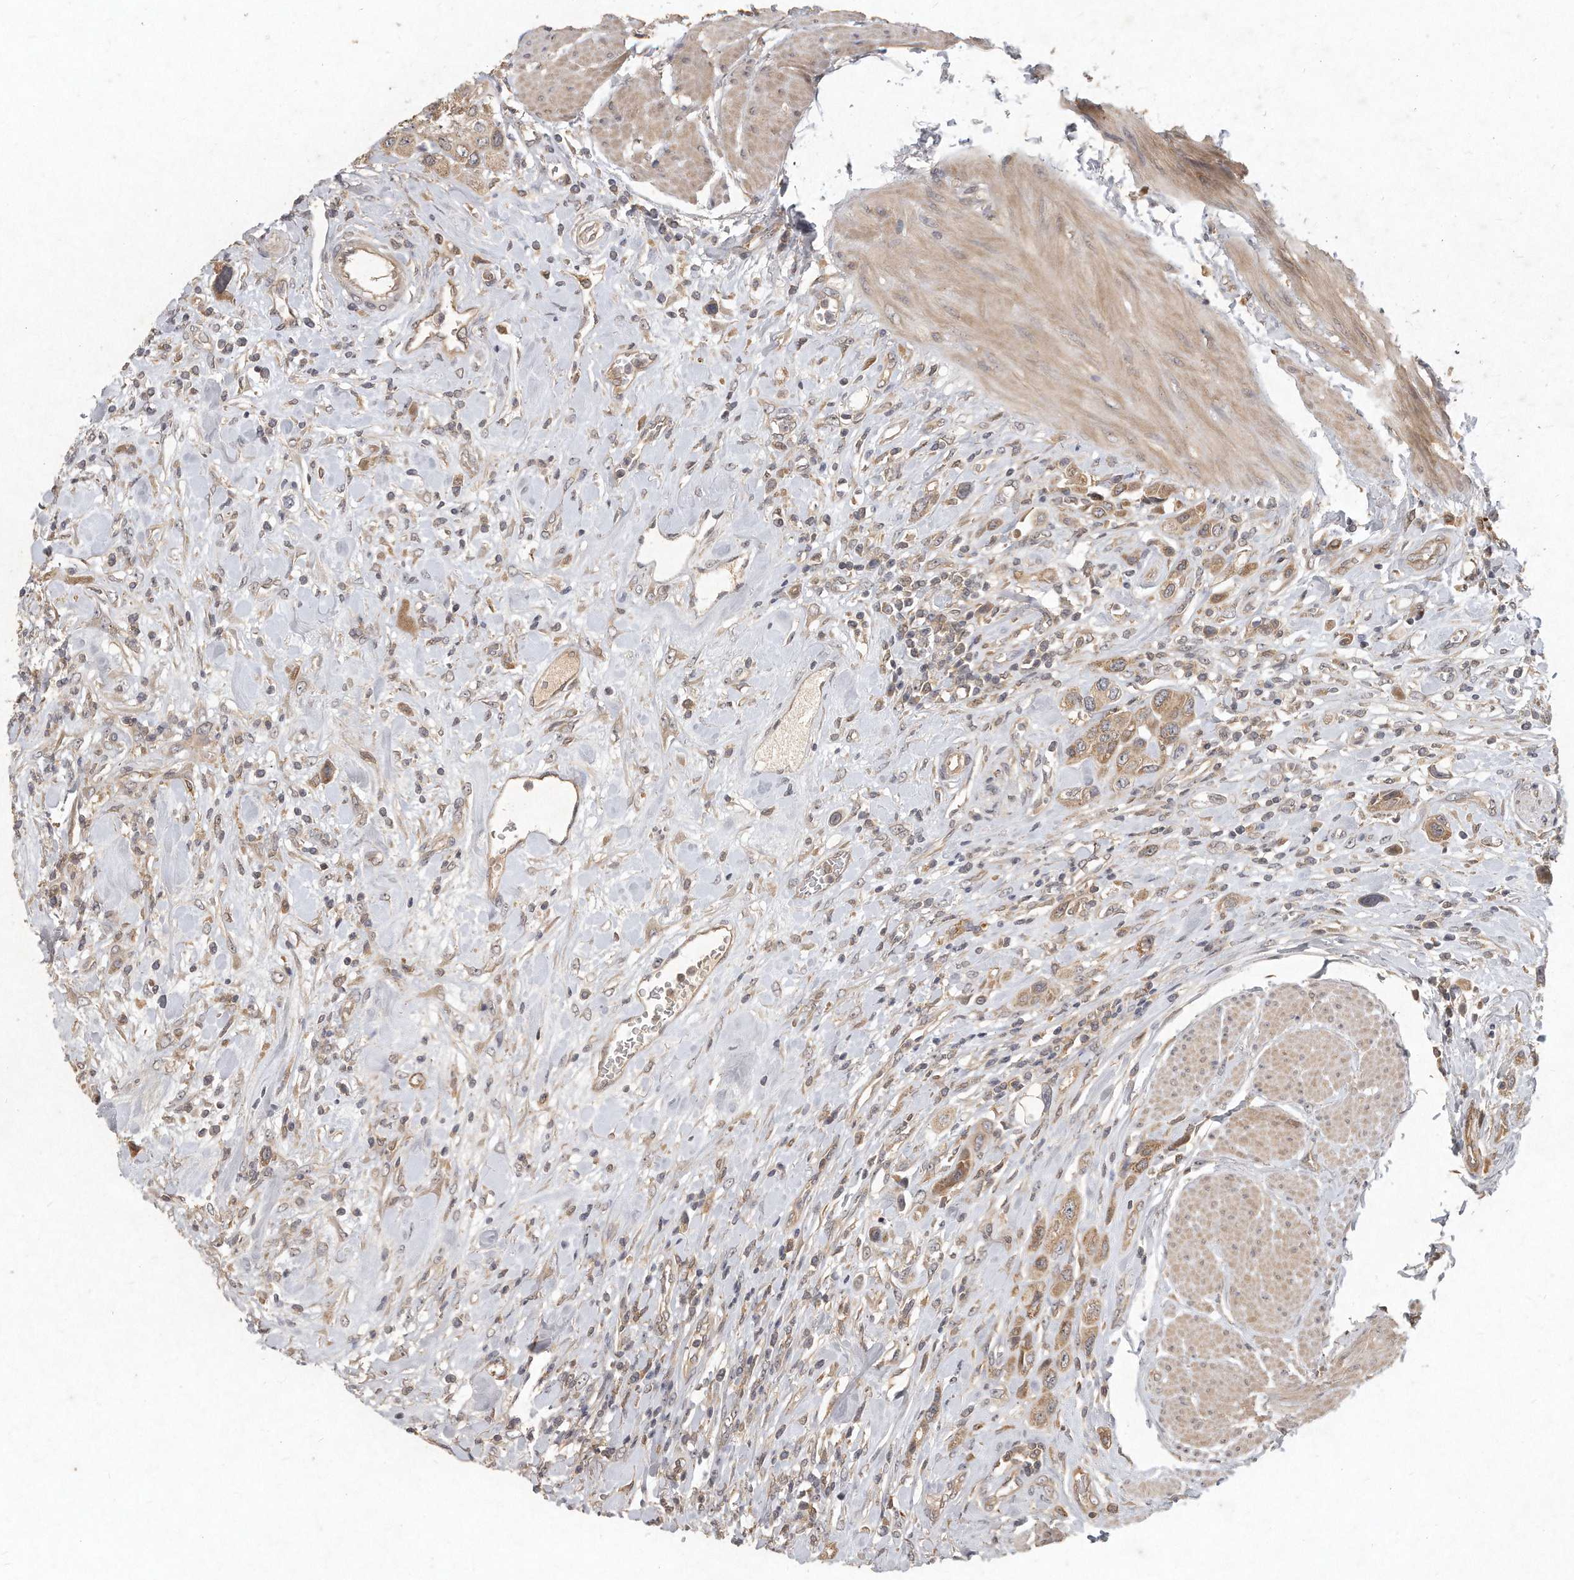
{"staining": {"intensity": "moderate", "quantity": ">75%", "location": "cytoplasmic/membranous"}, "tissue": "urothelial cancer", "cell_type": "Tumor cells", "image_type": "cancer", "snomed": [{"axis": "morphology", "description": "Urothelial carcinoma, High grade"}, {"axis": "topography", "description": "Urinary bladder"}], "caption": "Immunohistochemical staining of human urothelial cancer exhibits medium levels of moderate cytoplasmic/membranous staining in approximately >75% of tumor cells.", "gene": "LGALS8", "patient": {"sex": "male", "age": 50}}